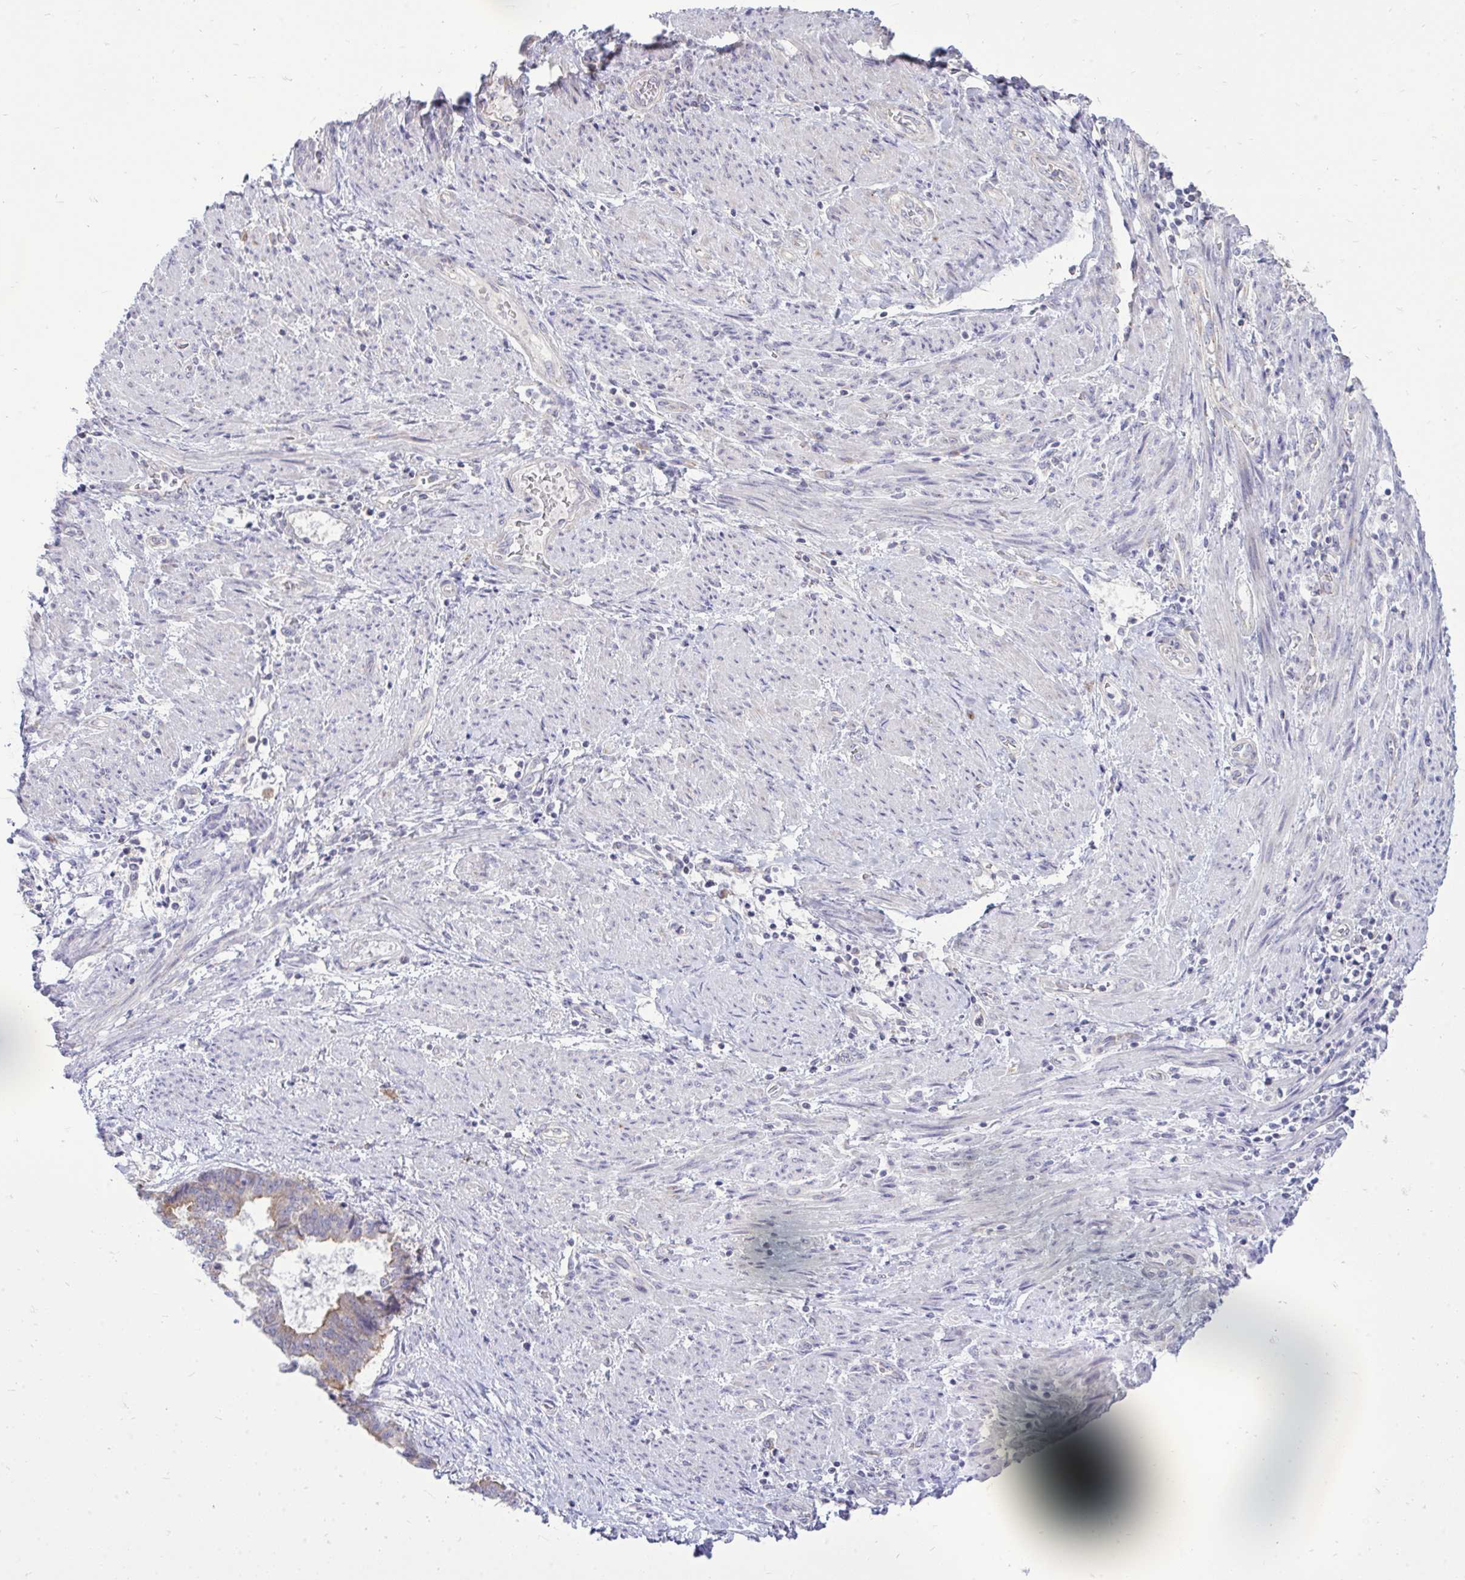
{"staining": {"intensity": "weak", "quantity": "25%-75%", "location": "cytoplasmic/membranous"}, "tissue": "endometrial cancer", "cell_type": "Tumor cells", "image_type": "cancer", "snomed": [{"axis": "morphology", "description": "Adenocarcinoma, NOS"}, {"axis": "topography", "description": "Endometrium"}], "caption": "The immunohistochemical stain highlights weak cytoplasmic/membranous staining in tumor cells of endometrial adenocarcinoma tissue. (DAB (3,3'-diaminobenzidine) = brown stain, brightfield microscopy at high magnification).", "gene": "SPTBN2", "patient": {"sex": "female", "age": 65}}